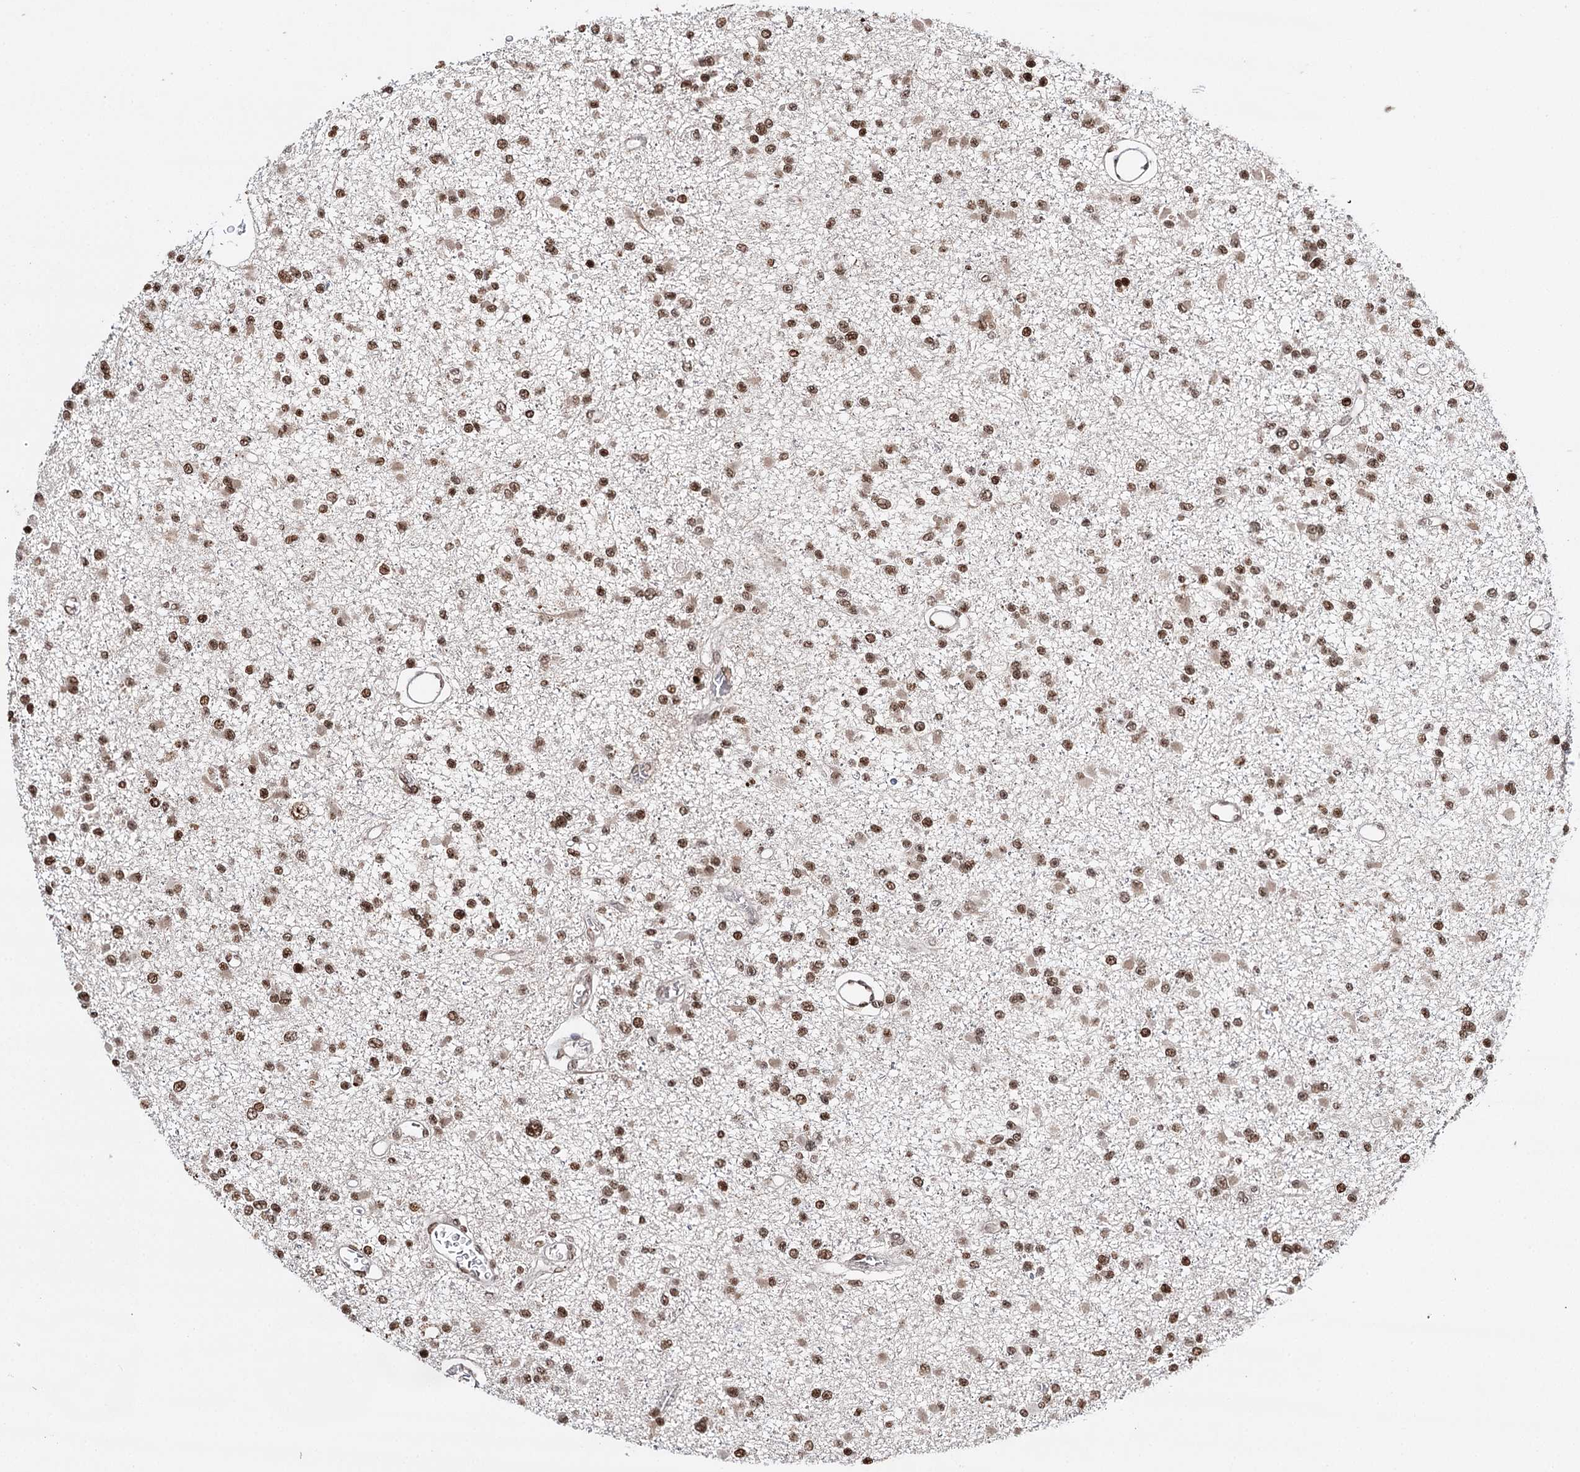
{"staining": {"intensity": "moderate", "quantity": ">75%", "location": "nuclear"}, "tissue": "glioma", "cell_type": "Tumor cells", "image_type": "cancer", "snomed": [{"axis": "morphology", "description": "Glioma, malignant, Low grade"}, {"axis": "topography", "description": "Brain"}], "caption": "Protein staining reveals moderate nuclear positivity in approximately >75% of tumor cells in malignant glioma (low-grade). (brown staining indicates protein expression, while blue staining denotes nuclei).", "gene": "RPS27A", "patient": {"sex": "female", "age": 22}}